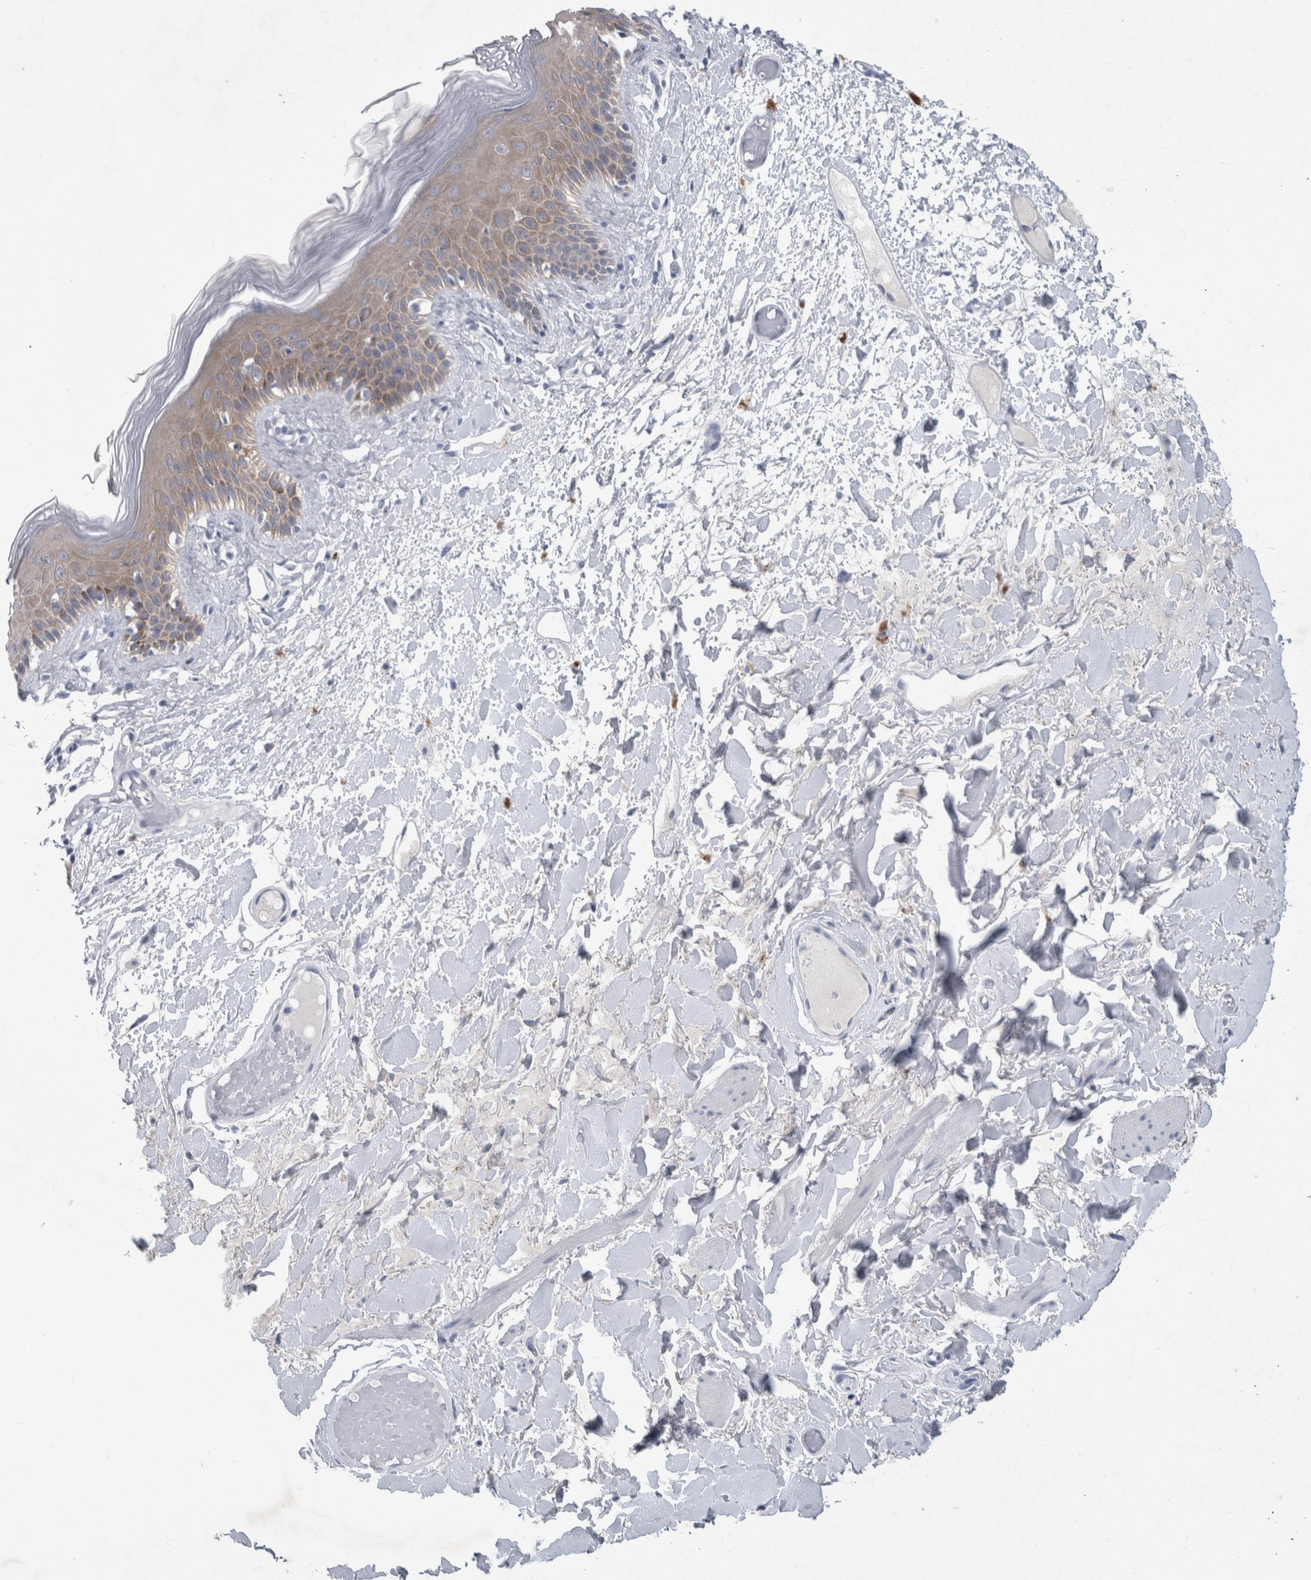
{"staining": {"intensity": "weak", "quantity": ">75%", "location": "cytoplasmic/membranous"}, "tissue": "skin", "cell_type": "Epidermal cells", "image_type": "normal", "snomed": [{"axis": "morphology", "description": "Normal tissue, NOS"}, {"axis": "topography", "description": "Vulva"}], "caption": "An IHC image of normal tissue is shown. Protein staining in brown shows weak cytoplasmic/membranous positivity in skin within epidermal cells.", "gene": "FAM83H", "patient": {"sex": "female", "age": 73}}